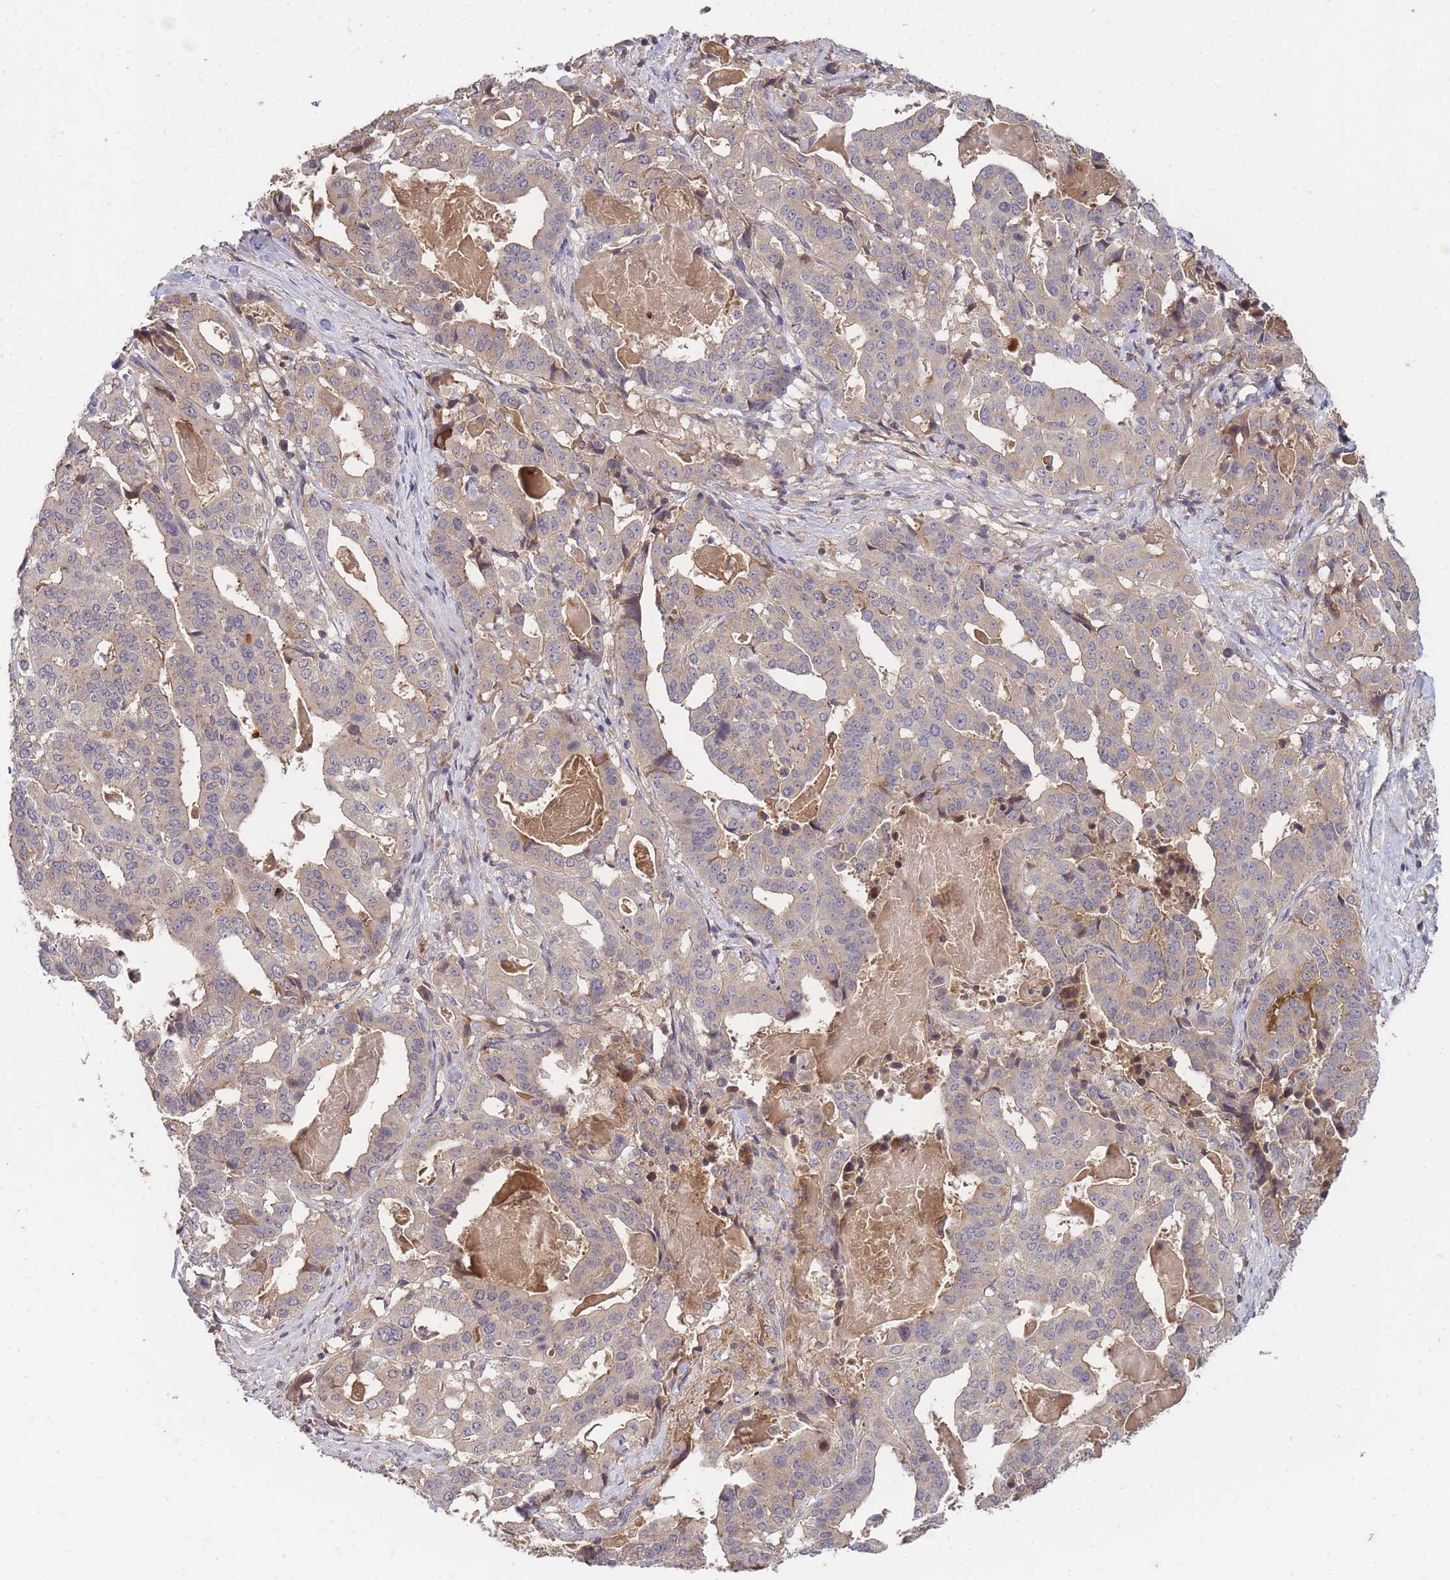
{"staining": {"intensity": "negative", "quantity": "none", "location": "none"}, "tissue": "stomach cancer", "cell_type": "Tumor cells", "image_type": "cancer", "snomed": [{"axis": "morphology", "description": "Adenocarcinoma, NOS"}, {"axis": "topography", "description": "Stomach"}], "caption": "Human adenocarcinoma (stomach) stained for a protein using IHC exhibits no staining in tumor cells.", "gene": "RALGDS", "patient": {"sex": "male", "age": 48}}